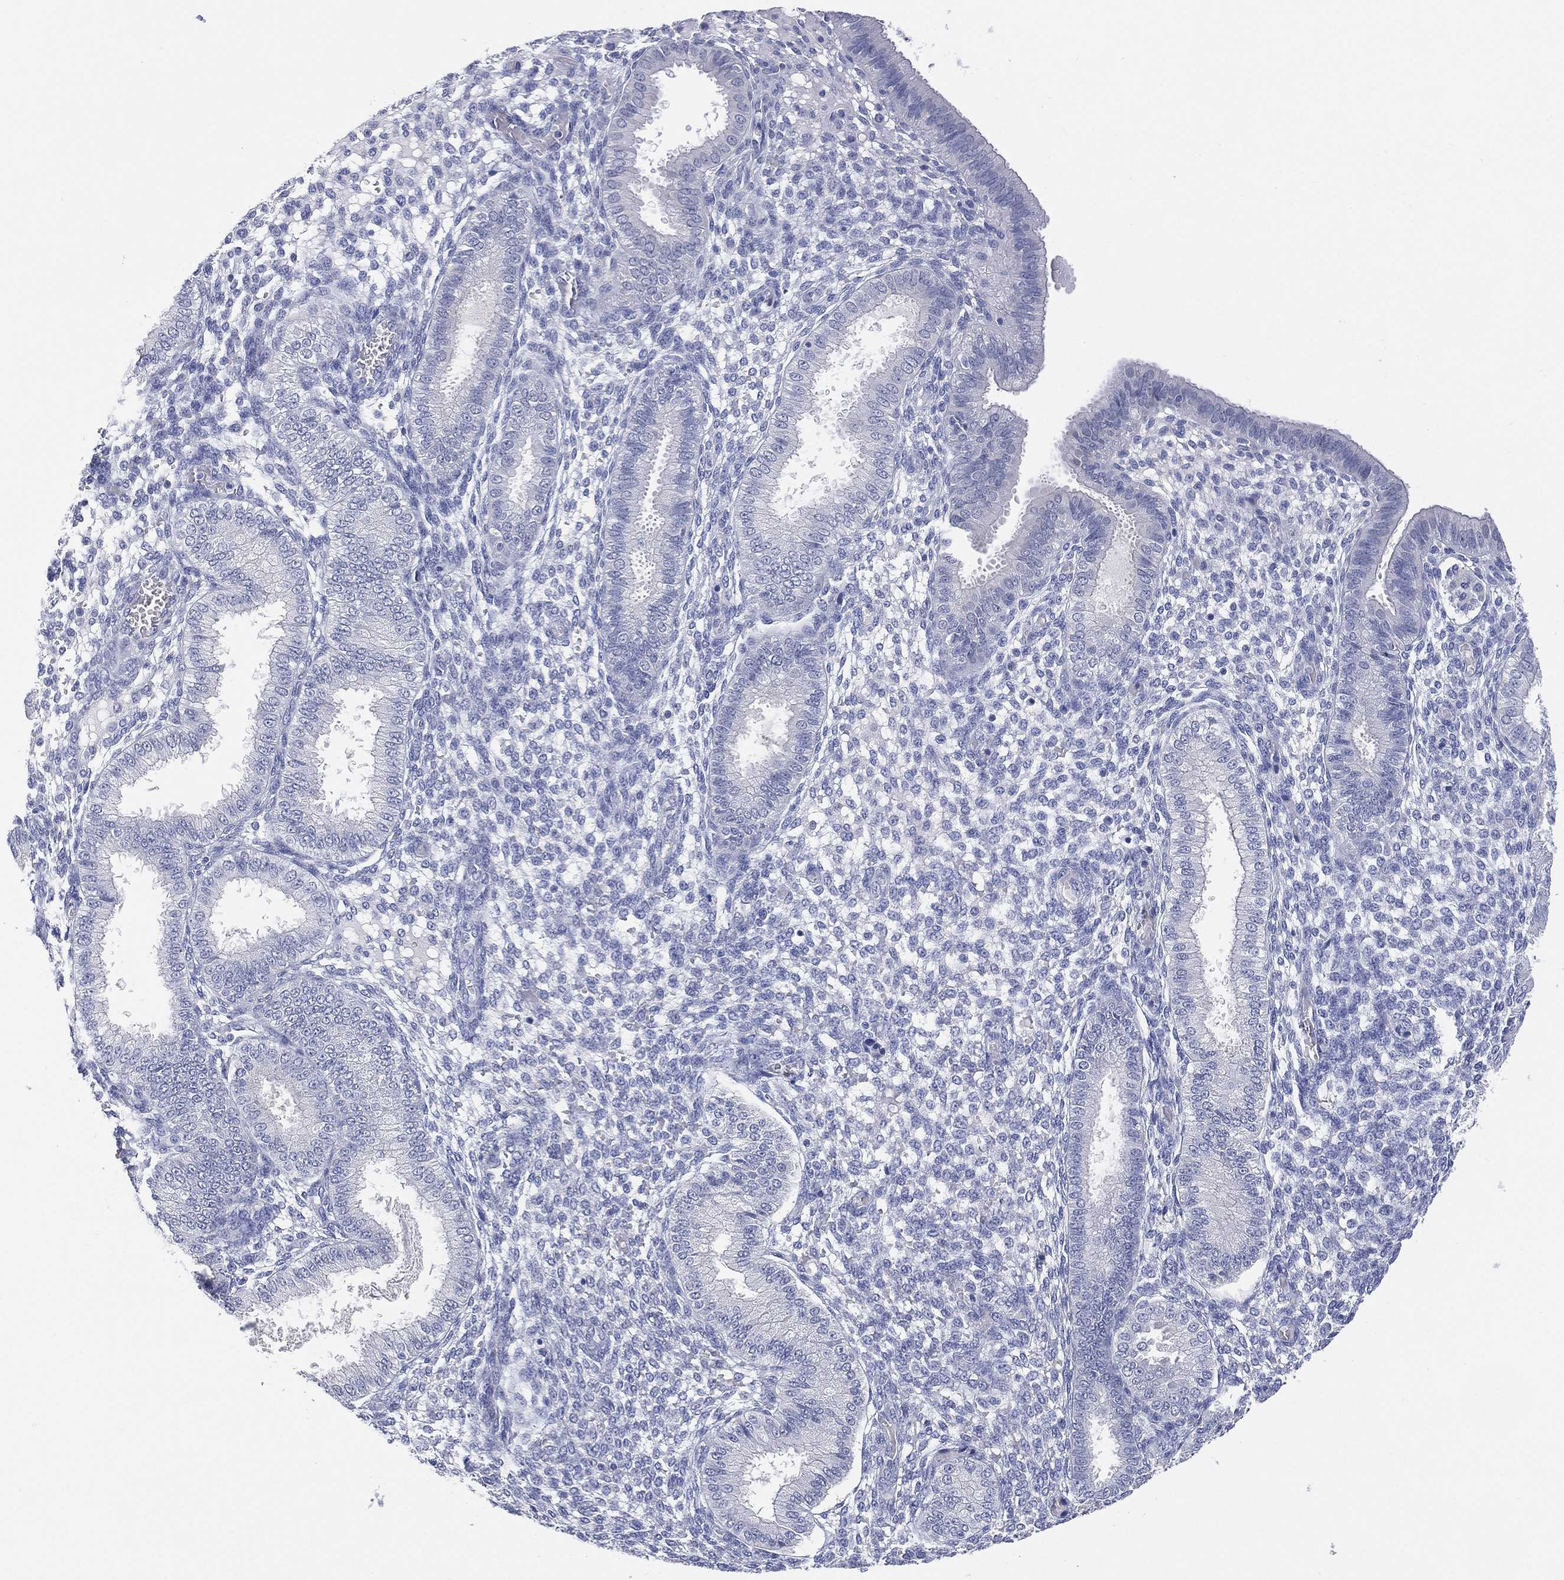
{"staining": {"intensity": "negative", "quantity": "none", "location": "none"}, "tissue": "endometrium", "cell_type": "Cells in endometrial stroma", "image_type": "normal", "snomed": [{"axis": "morphology", "description": "Normal tissue, NOS"}, {"axis": "topography", "description": "Endometrium"}], "caption": "IHC image of unremarkable human endometrium stained for a protein (brown), which shows no expression in cells in endometrial stroma. (DAB IHC, high magnification).", "gene": "C5orf46", "patient": {"sex": "female", "age": 43}}